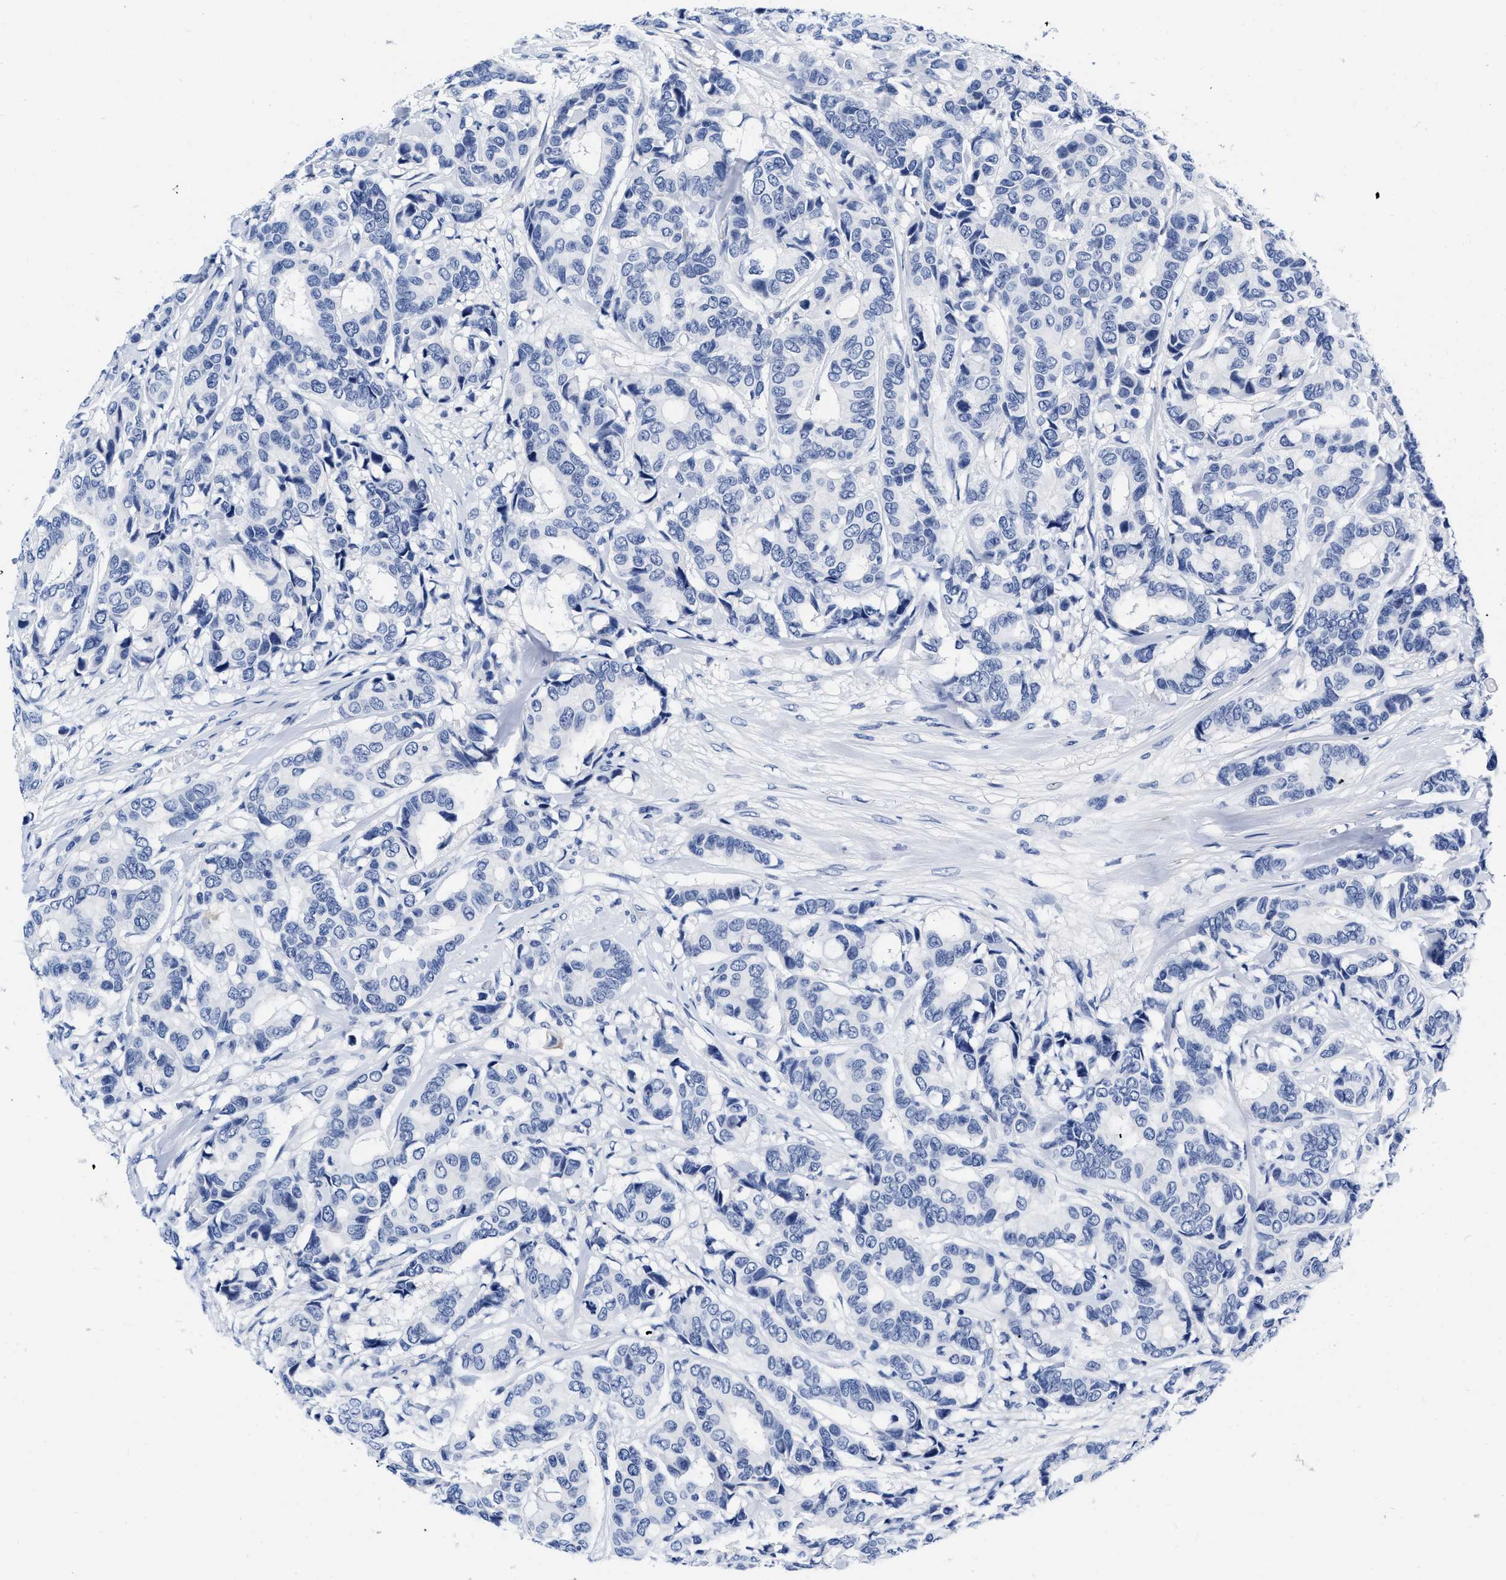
{"staining": {"intensity": "negative", "quantity": "none", "location": "none"}, "tissue": "breast cancer", "cell_type": "Tumor cells", "image_type": "cancer", "snomed": [{"axis": "morphology", "description": "Duct carcinoma"}, {"axis": "topography", "description": "Breast"}], "caption": "DAB (3,3'-diaminobenzidine) immunohistochemical staining of breast cancer reveals no significant expression in tumor cells.", "gene": "CER1", "patient": {"sex": "female", "age": 87}}